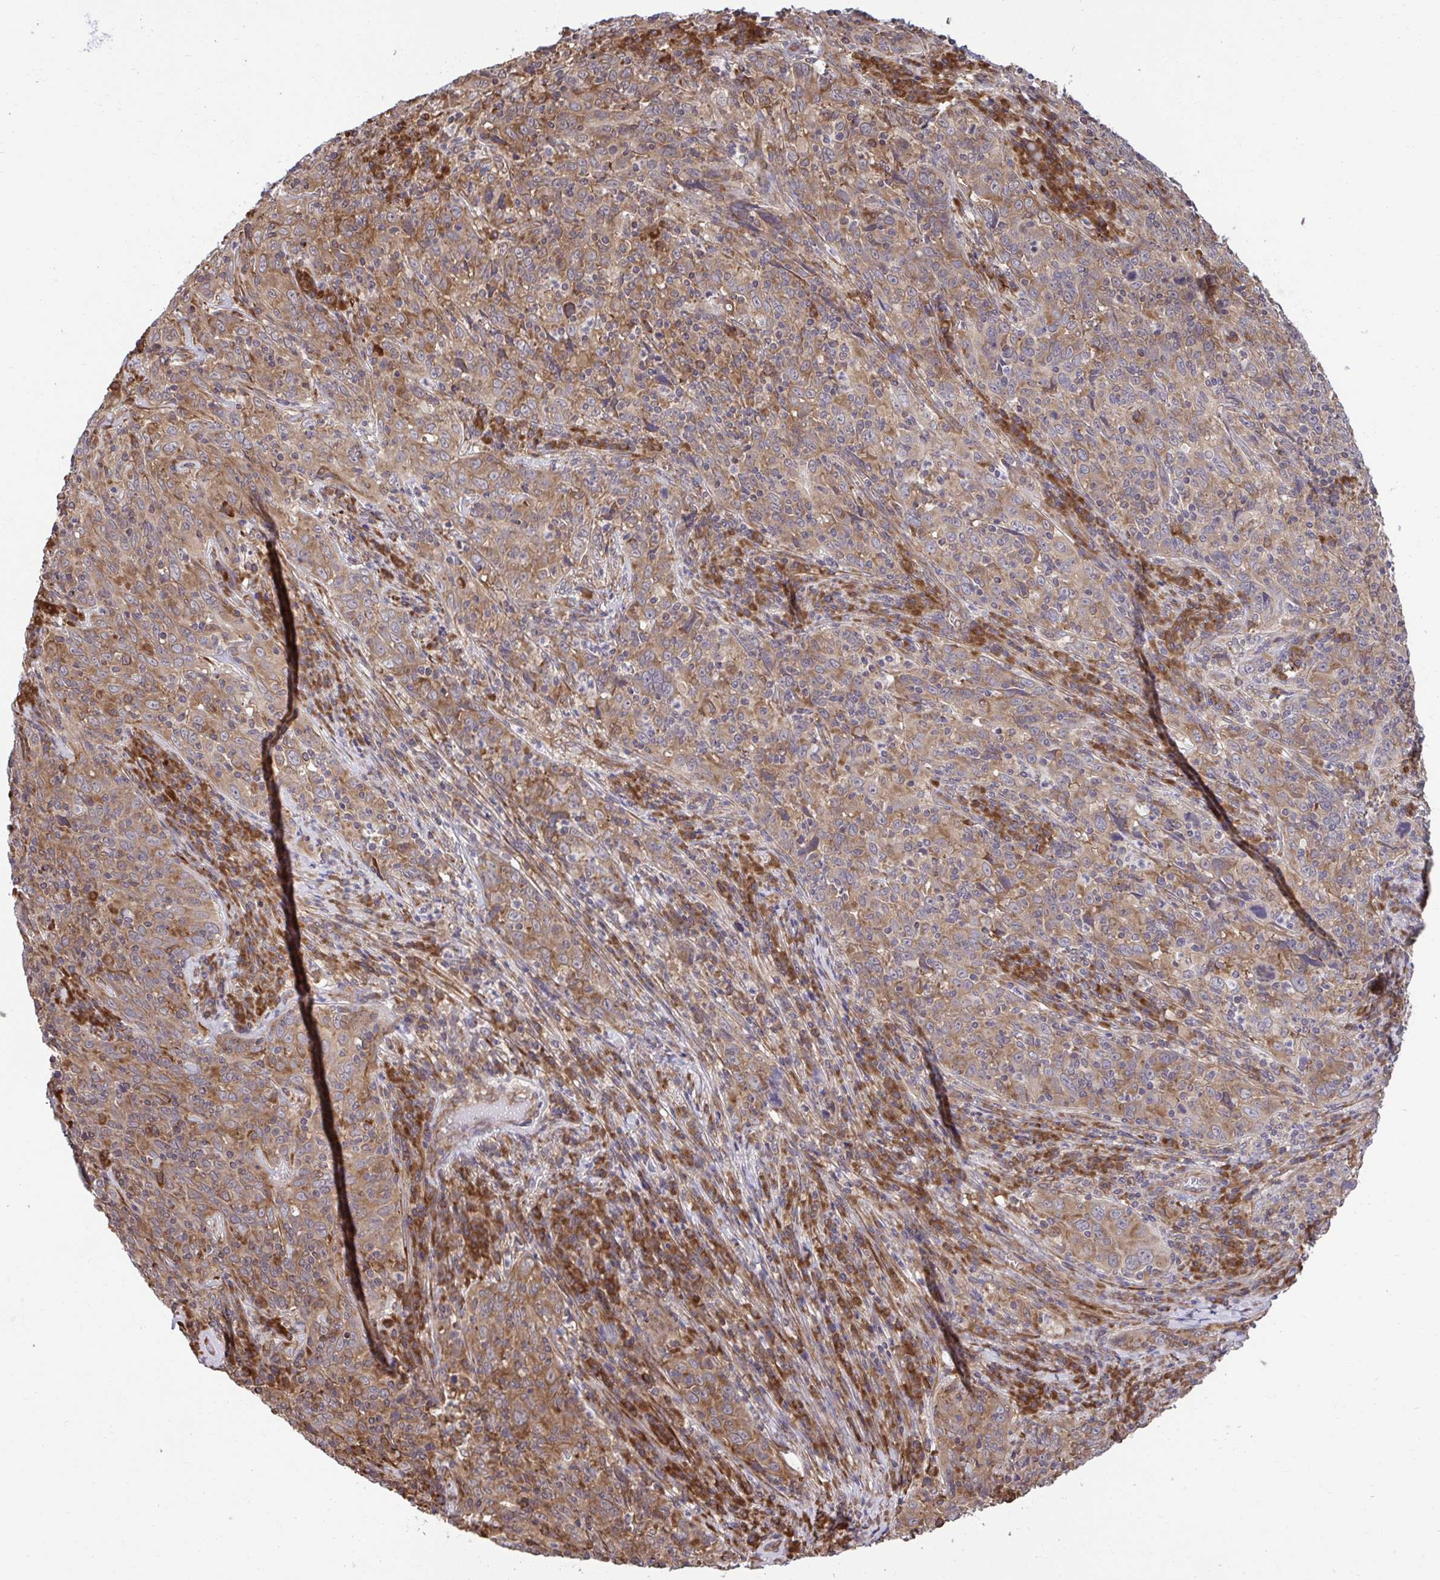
{"staining": {"intensity": "moderate", "quantity": ">75%", "location": "cytoplasmic/membranous"}, "tissue": "cervical cancer", "cell_type": "Tumor cells", "image_type": "cancer", "snomed": [{"axis": "morphology", "description": "Squamous cell carcinoma, NOS"}, {"axis": "topography", "description": "Cervix"}], "caption": "Protein staining reveals moderate cytoplasmic/membranous positivity in about >75% of tumor cells in cervical squamous cell carcinoma.", "gene": "RPS15", "patient": {"sex": "female", "age": 46}}